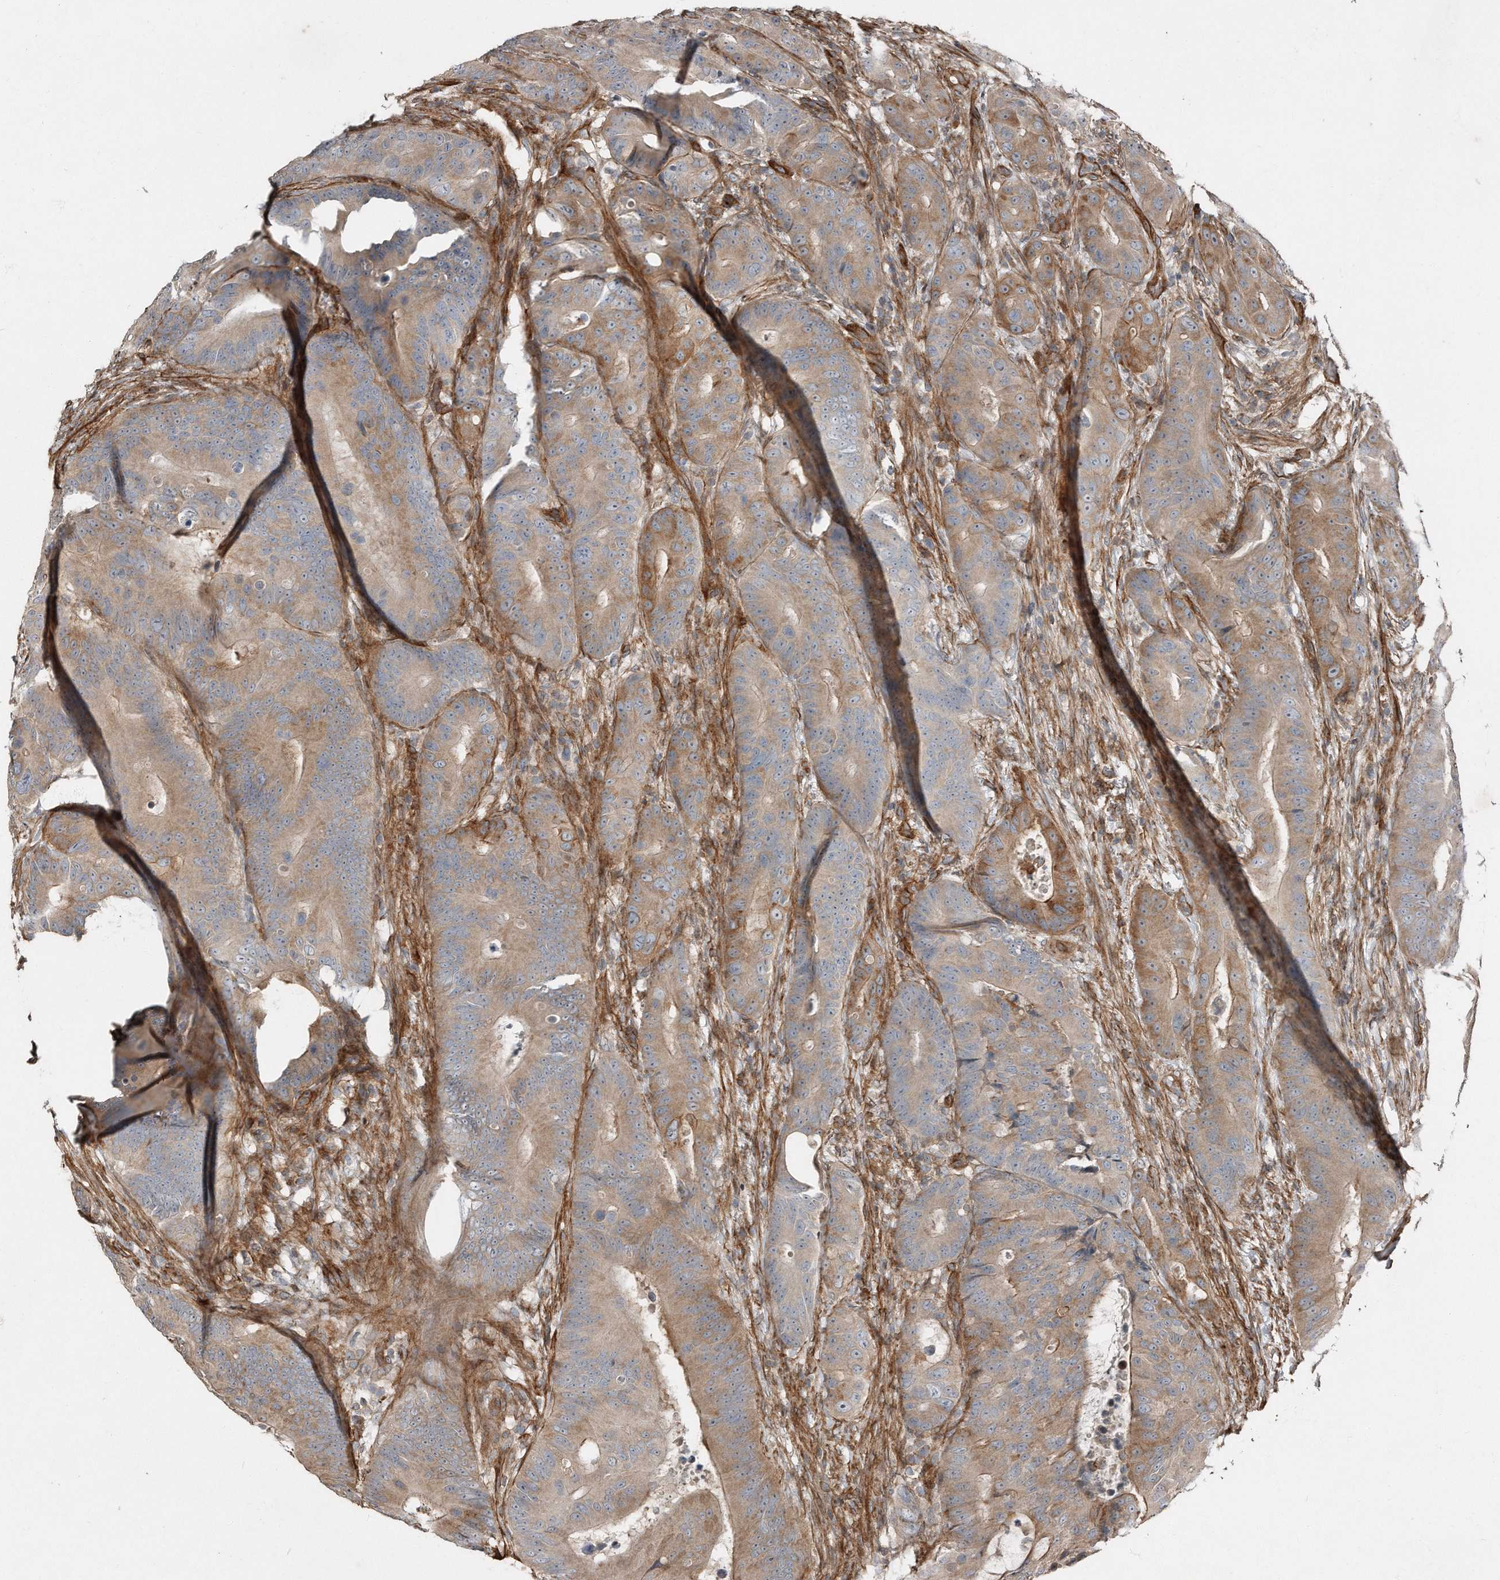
{"staining": {"intensity": "moderate", "quantity": "25%-75%", "location": "cytoplasmic/membranous"}, "tissue": "colorectal cancer", "cell_type": "Tumor cells", "image_type": "cancer", "snomed": [{"axis": "morphology", "description": "Adenocarcinoma, NOS"}, {"axis": "topography", "description": "Colon"}], "caption": "Immunohistochemical staining of human adenocarcinoma (colorectal) exhibits moderate cytoplasmic/membranous protein positivity in about 25%-75% of tumor cells. Immunohistochemistry stains the protein of interest in brown and the nuclei are stained blue.", "gene": "SNAP47", "patient": {"sex": "male", "age": 83}}